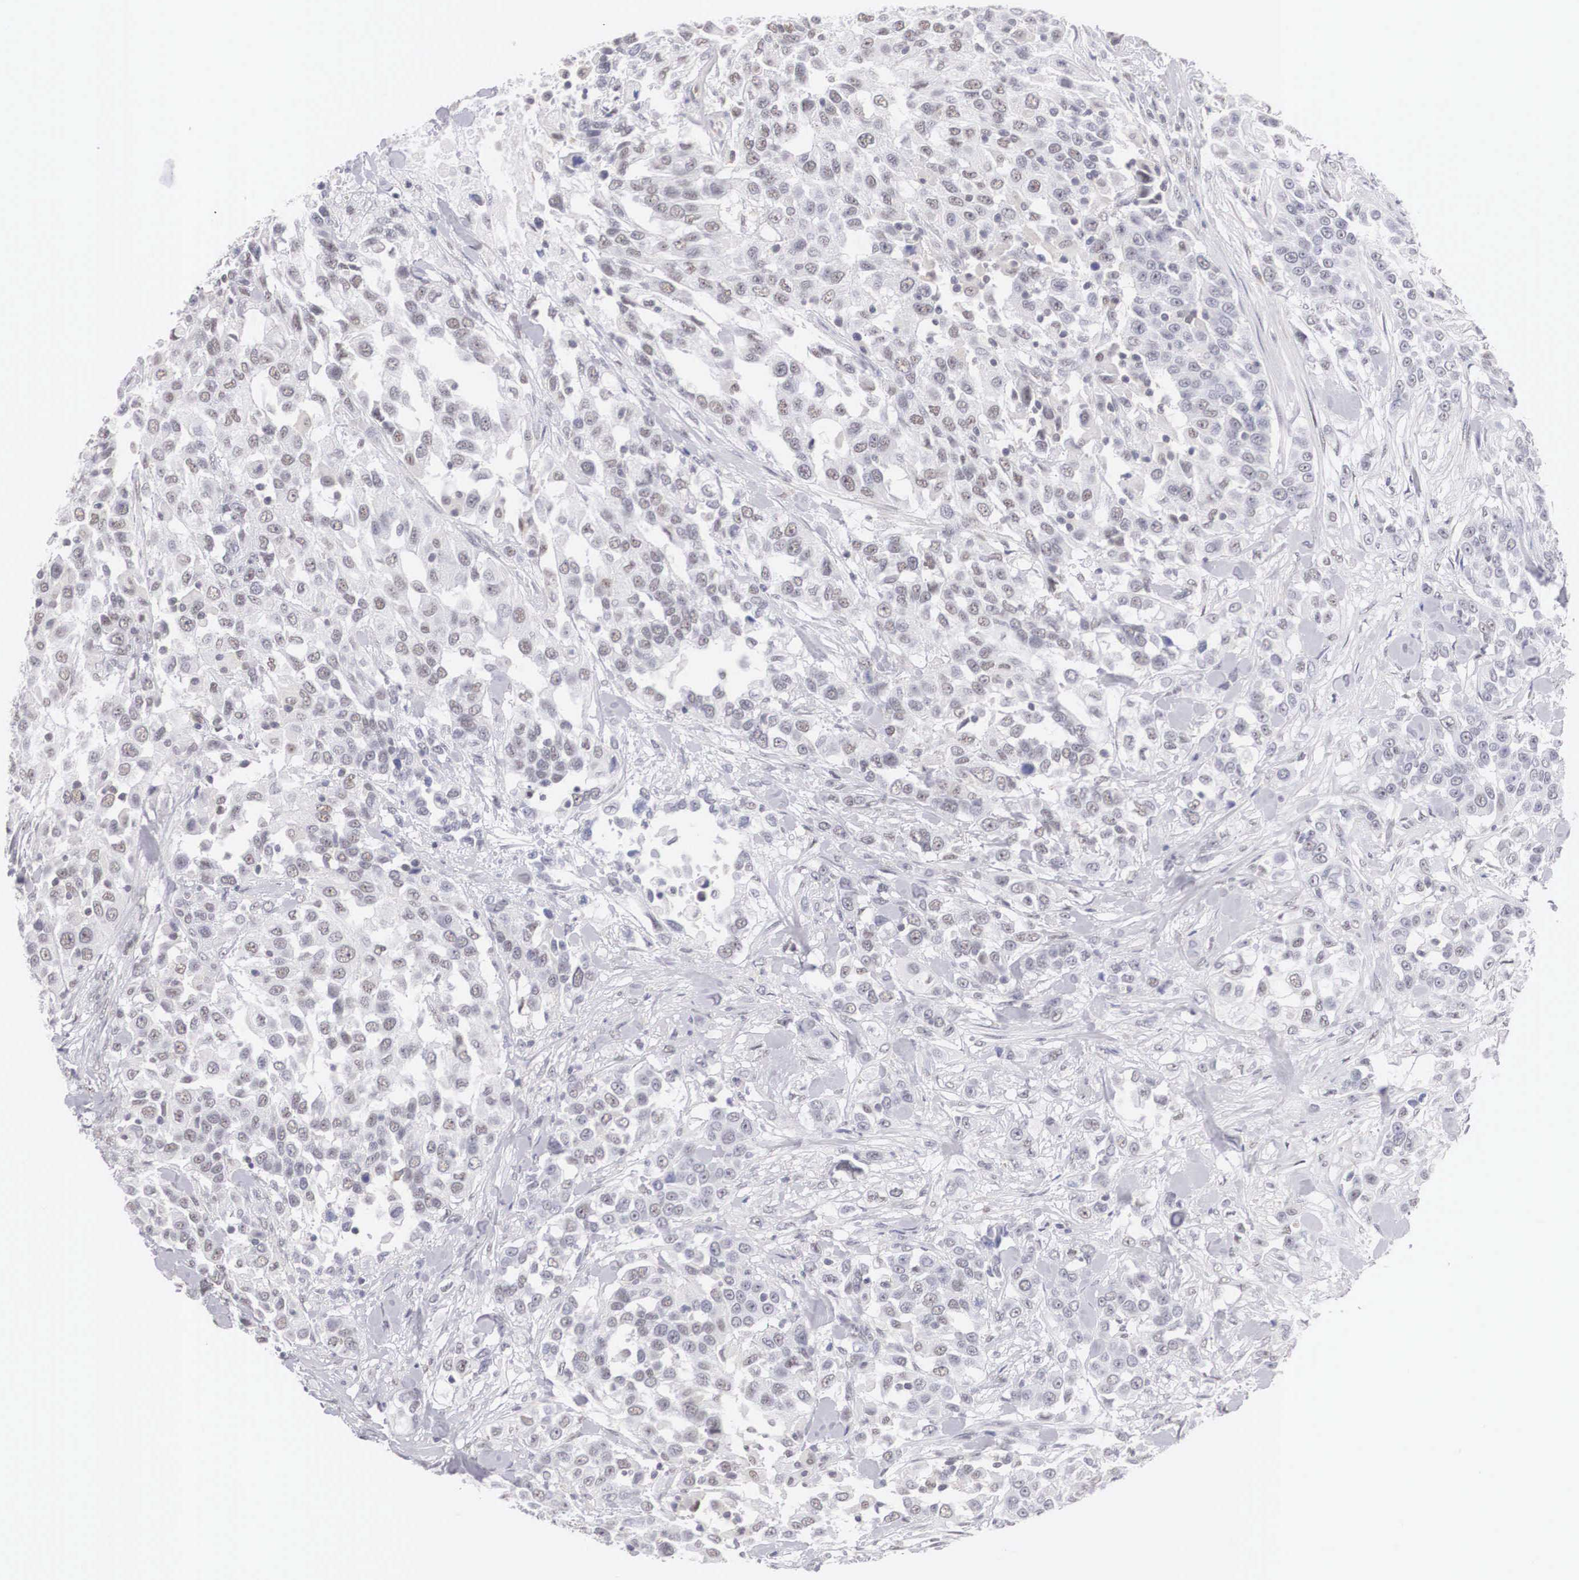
{"staining": {"intensity": "weak", "quantity": "<25%", "location": "nuclear"}, "tissue": "urothelial cancer", "cell_type": "Tumor cells", "image_type": "cancer", "snomed": [{"axis": "morphology", "description": "Urothelial carcinoma, High grade"}, {"axis": "topography", "description": "Urinary bladder"}], "caption": "This is an IHC histopathology image of urothelial cancer. There is no staining in tumor cells.", "gene": "FAM47A", "patient": {"sex": "female", "age": 80}}